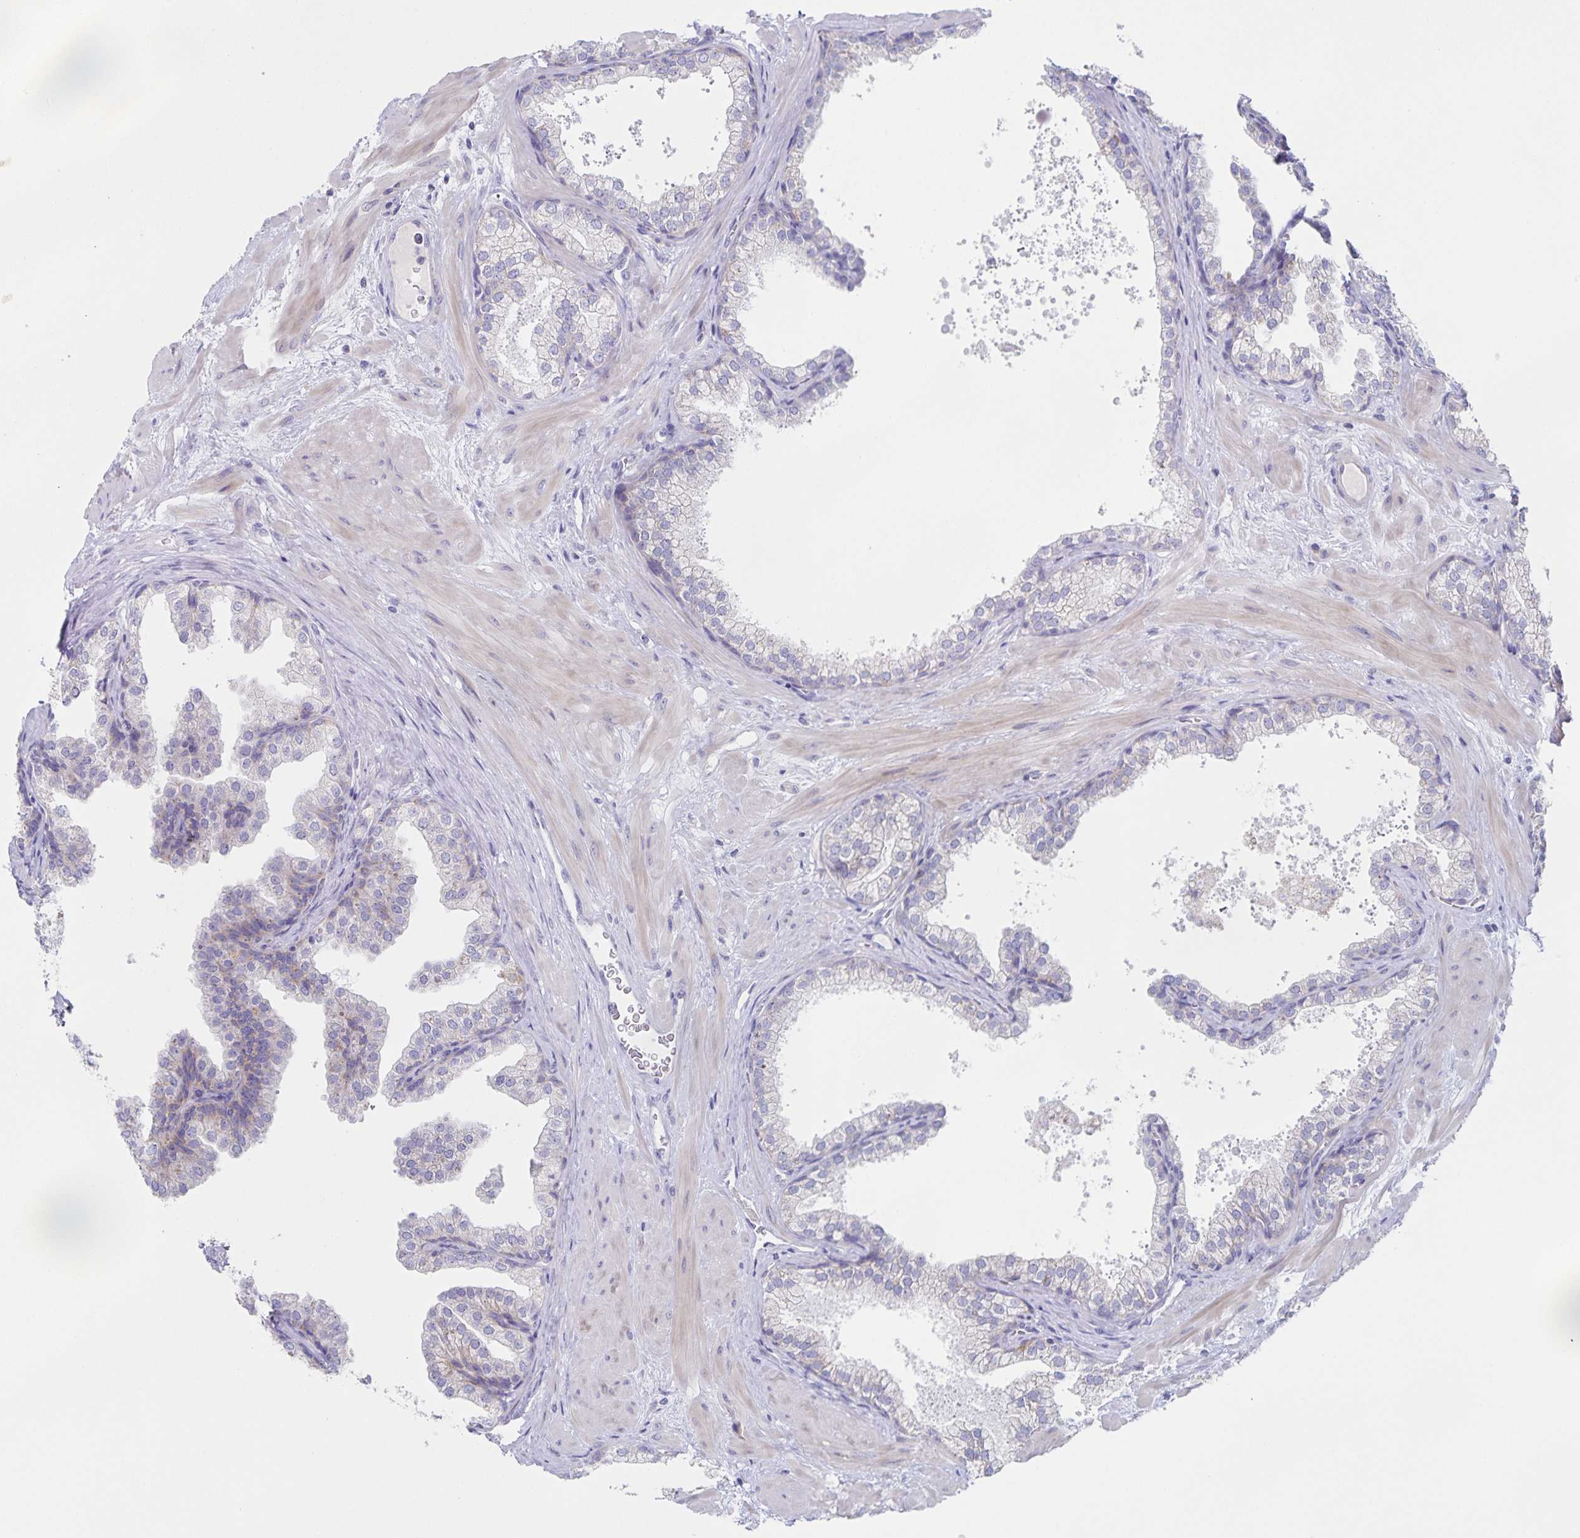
{"staining": {"intensity": "negative", "quantity": "none", "location": "none"}, "tissue": "prostate", "cell_type": "Glandular cells", "image_type": "normal", "snomed": [{"axis": "morphology", "description": "Normal tissue, NOS"}, {"axis": "topography", "description": "Prostate"}], "caption": "Protein analysis of benign prostate demonstrates no significant positivity in glandular cells. The staining was performed using DAB (3,3'-diaminobenzidine) to visualize the protein expression in brown, while the nuclei were stained in blue with hematoxylin (Magnification: 20x).", "gene": "CENPH", "patient": {"sex": "male", "age": 37}}